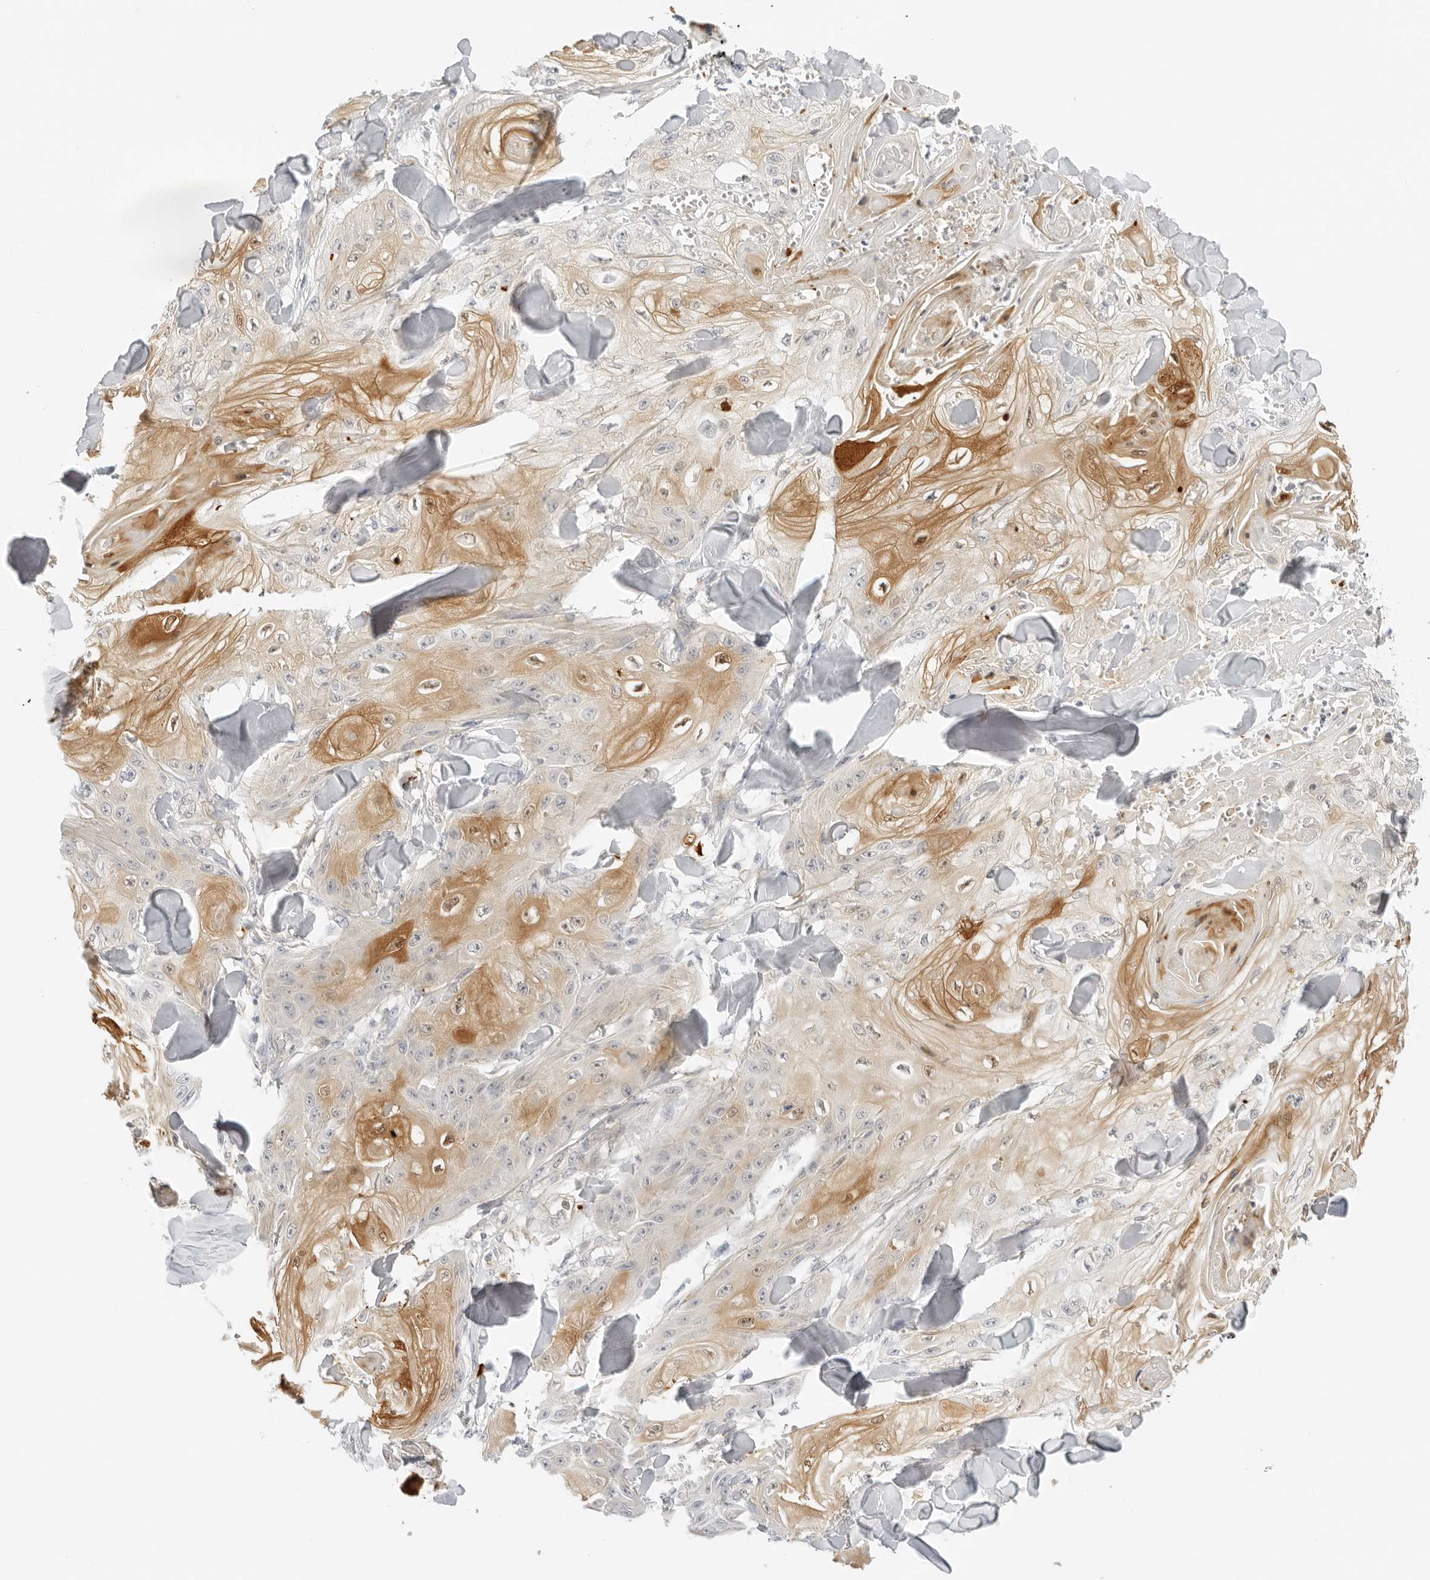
{"staining": {"intensity": "strong", "quantity": "25%-75%", "location": "cytoplasmic/membranous,nuclear"}, "tissue": "skin cancer", "cell_type": "Tumor cells", "image_type": "cancer", "snomed": [{"axis": "morphology", "description": "Squamous cell carcinoma, NOS"}, {"axis": "topography", "description": "Skin"}], "caption": "Tumor cells reveal strong cytoplasmic/membranous and nuclear positivity in about 25%-75% of cells in skin squamous cell carcinoma.", "gene": "OSCP1", "patient": {"sex": "male", "age": 74}}